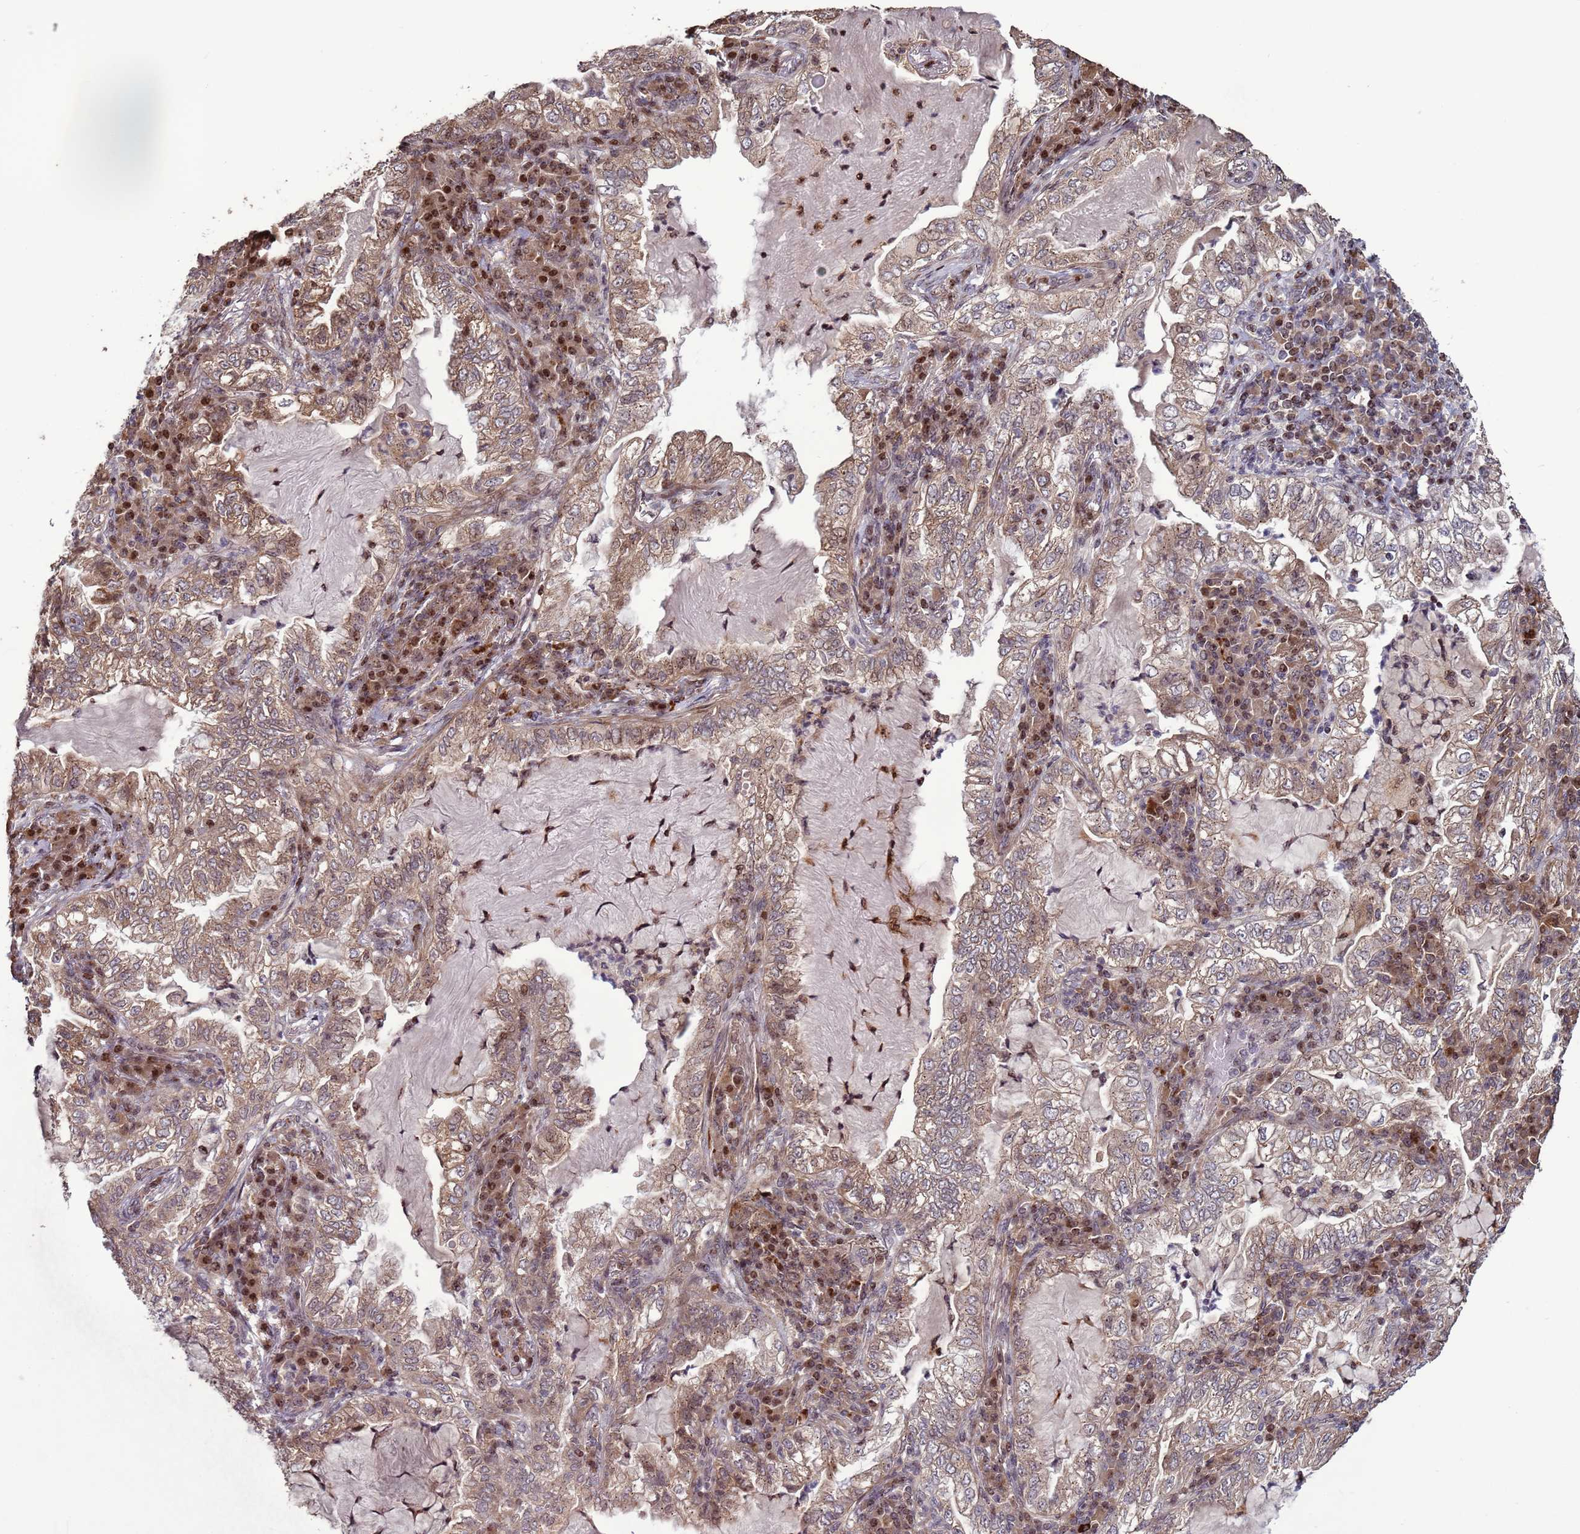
{"staining": {"intensity": "moderate", "quantity": ">75%", "location": "cytoplasmic/membranous"}, "tissue": "lung cancer", "cell_type": "Tumor cells", "image_type": "cancer", "snomed": [{"axis": "morphology", "description": "Adenocarcinoma, NOS"}, {"axis": "topography", "description": "Lung"}], "caption": "High-power microscopy captured an immunohistochemistry image of adenocarcinoma (lung), revealing moderate cytoplasmic/membranous staining in approximately >75% of tumor cells. The staining was performed using DAB (3,3'-diaminobenzidine), with brown indicating positive protein expression. Nuclei are stained blue with hematoxylin.", "gene": "HGH1", "patient": {"sex": "female", "age": 73}}